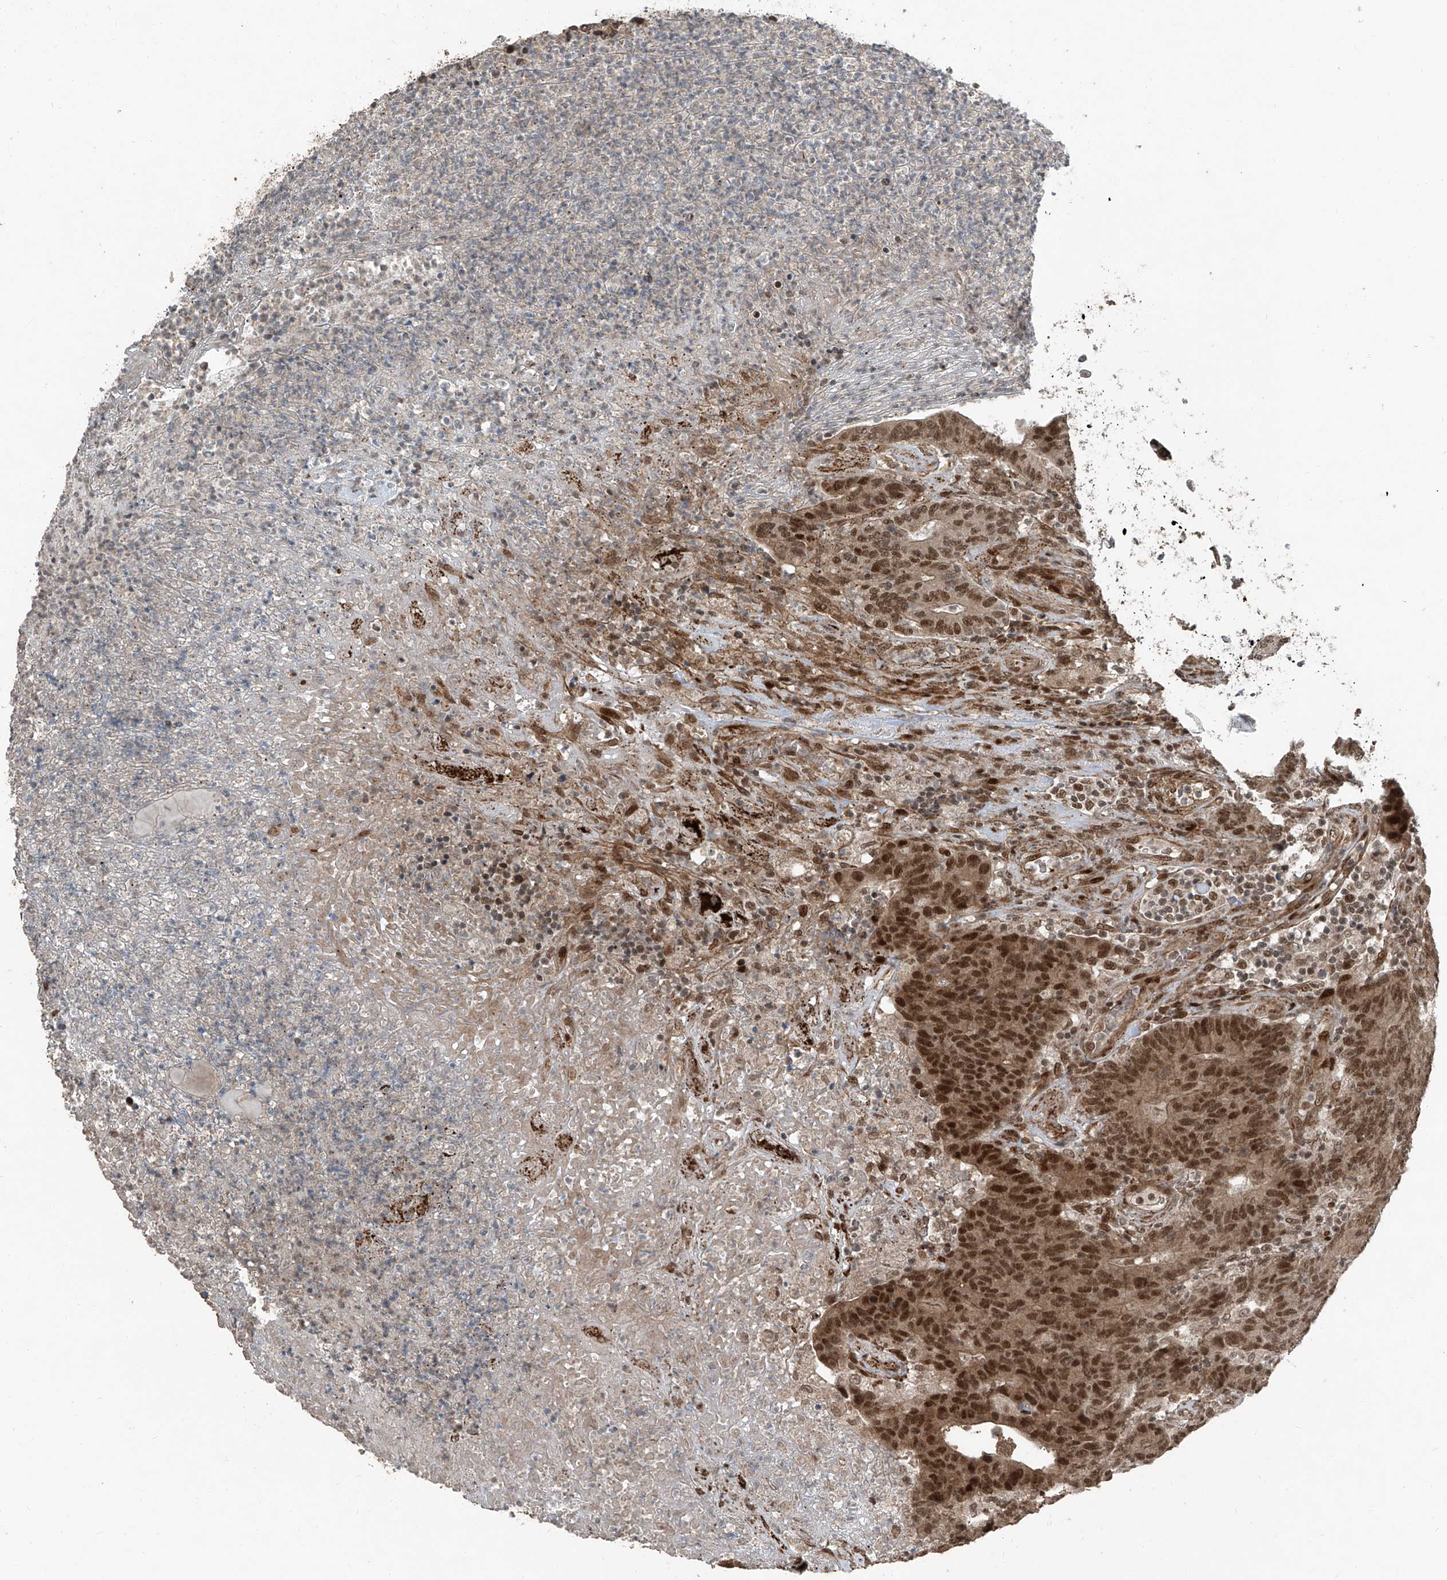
{"staining": {"intensity": "moderate", "quantity": ">75%", "location": "nuclear"}, "tissue": "colorectal cancer", "cell_type": "Tumor cells", "image_type": "cancer", "snomed": [{"axis": "morphology", "description": "Normal tissue, NOS"}, {"axis": "morphology", "description": "Adenocarcinoma, NOS"}, {"axis": "topography", "description": "Colon"}], "caption": "Immunohistochemical staining of human colorectal adenocarcinoma displays moderate nuclear protein staining in about >75% of tumor cells.", "gene": "ZNF570", "patient": {"sex": "female", "age": 75}}